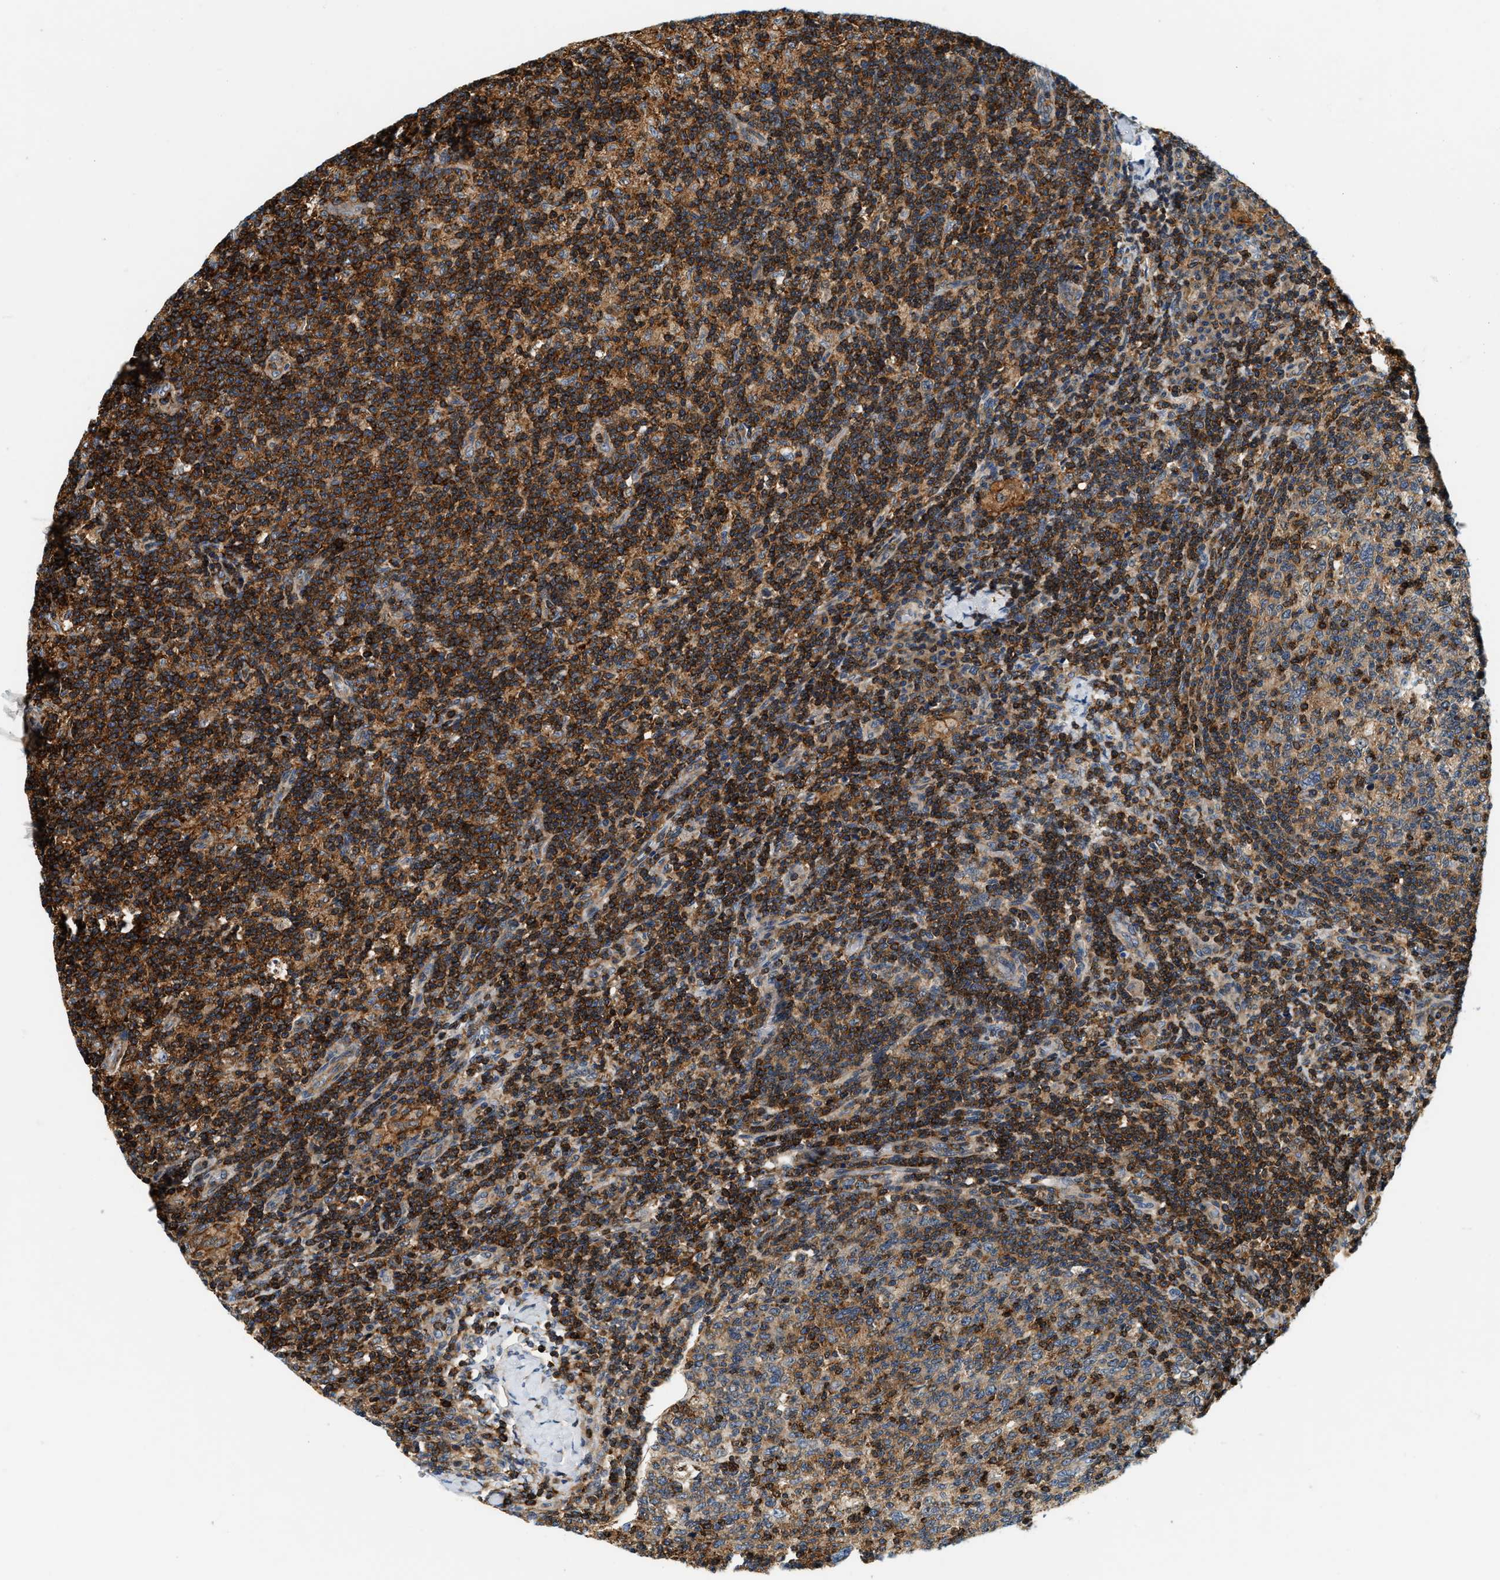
{"staining": {"intensity": "strong", "quantity": "<25%", "location": "cytoplasmic/membranous"}, "tissue": "lymph node", "cell_type": "Germinal center cells", "image_type": "normal", "snomed": [{"axis": "morphology", "description": "Normal tissue, NOS"}, {"axis": "morphology", "description": "Inflammation, NOS"}, {"axis": "topography", "description": "Lymph node"}], "caption": "Immunohistochemical staining of unremarkable human lymph node demonstrates strong cytoplasmic/membranous protein expression in about <25% of germinal center cells. Nuclei are stained in blue.", "gene": "SAMD9", "patient": {"sex": "male", "age": 55}}